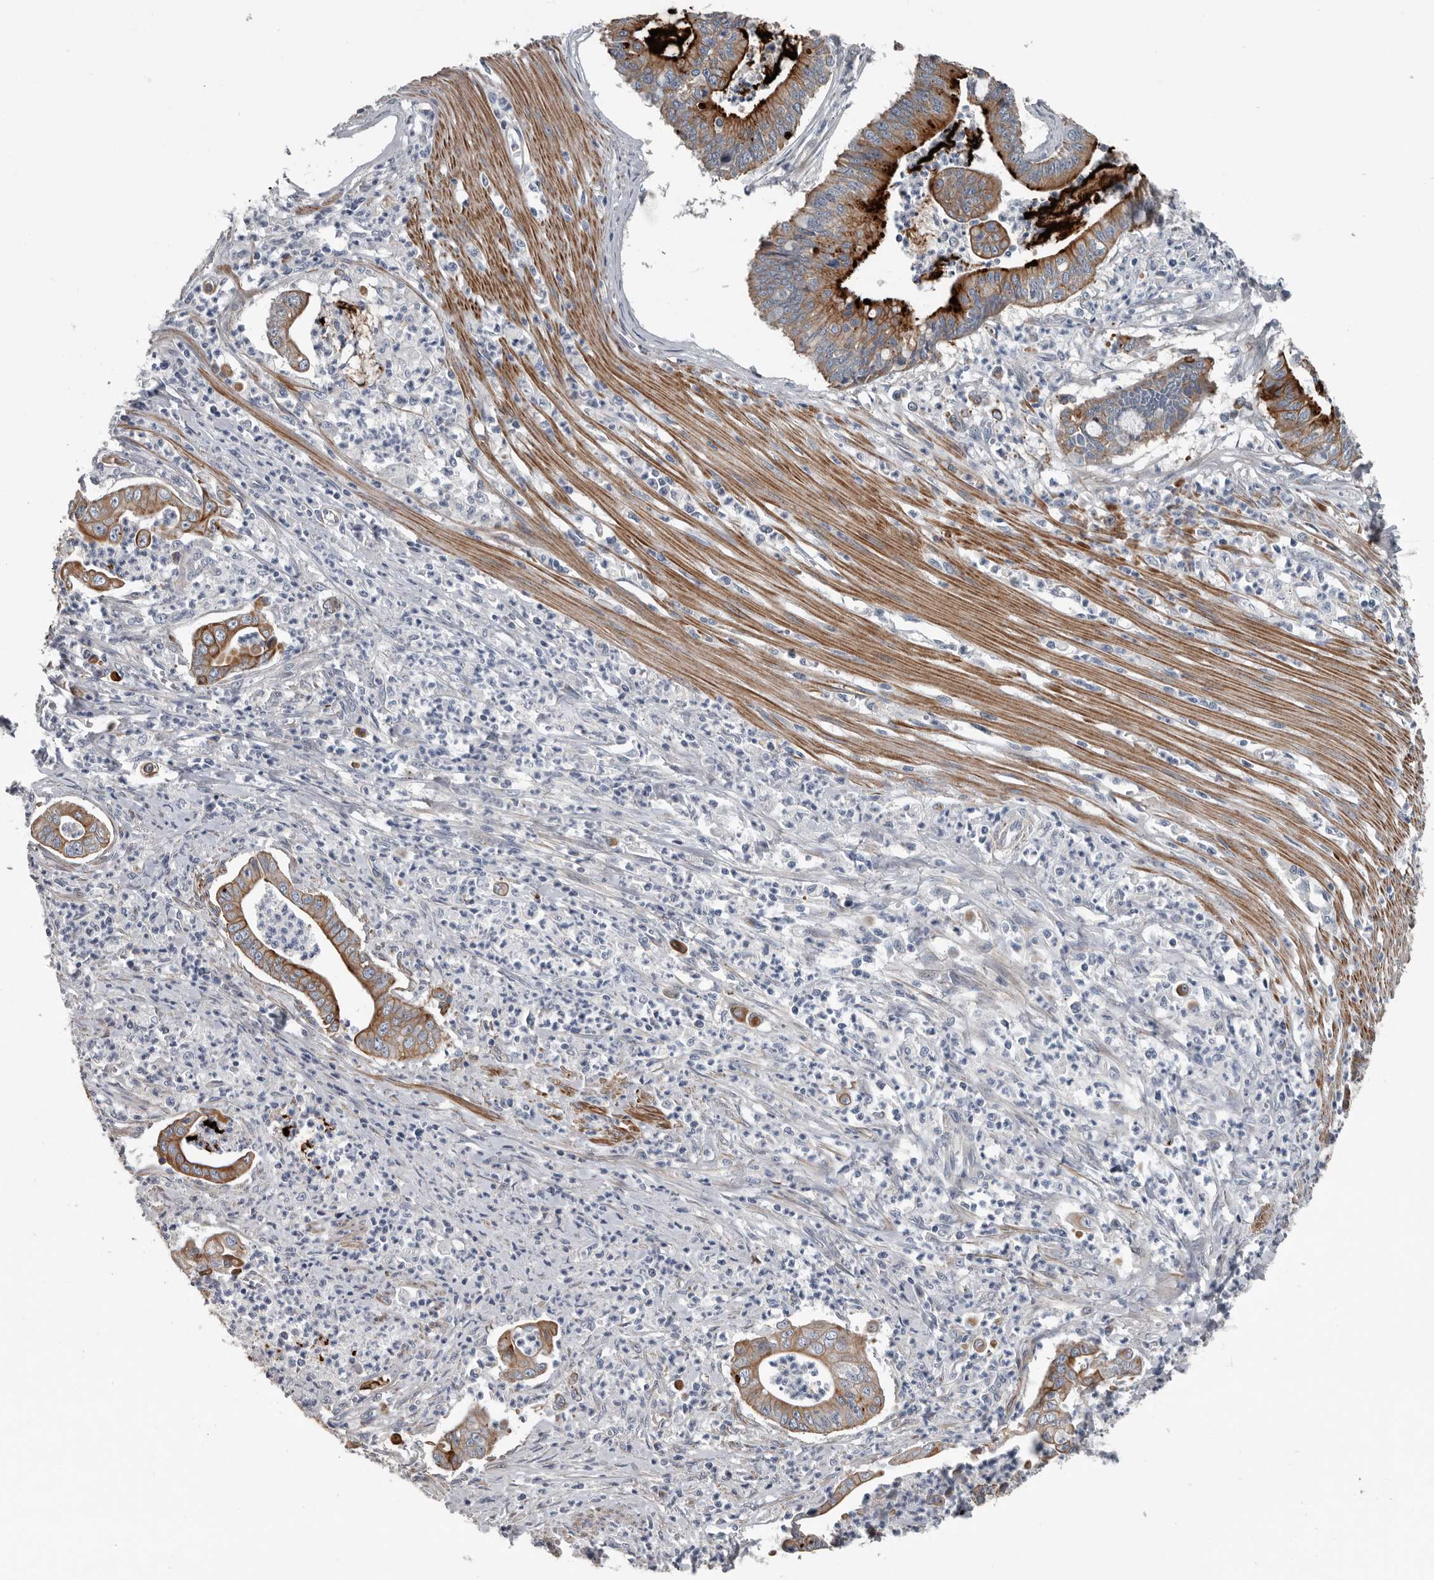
{"staining": {"intensity": "moderate", "quantity": ">75%", "location": "cytoplasmic/membranous"}, "tissue": "pancreatic cancer", "cell_type": "Tumor cells", "image_type": "cancer", "snomed": [{"axis": "morphology", "description": "Adenocarcinoma, NOS"}, {"axis": "topography", "description": "Pancreas"}], "caption": "Pancreatic cancer (adenocarcinoma) was stained to show a protein in brown. There is medium levels of moderate cytoplasmic/membranous positivity in about >75% of tumor cells.", "gene": "DPY19L4", "patient": {"sex": "male", "age": 69}}